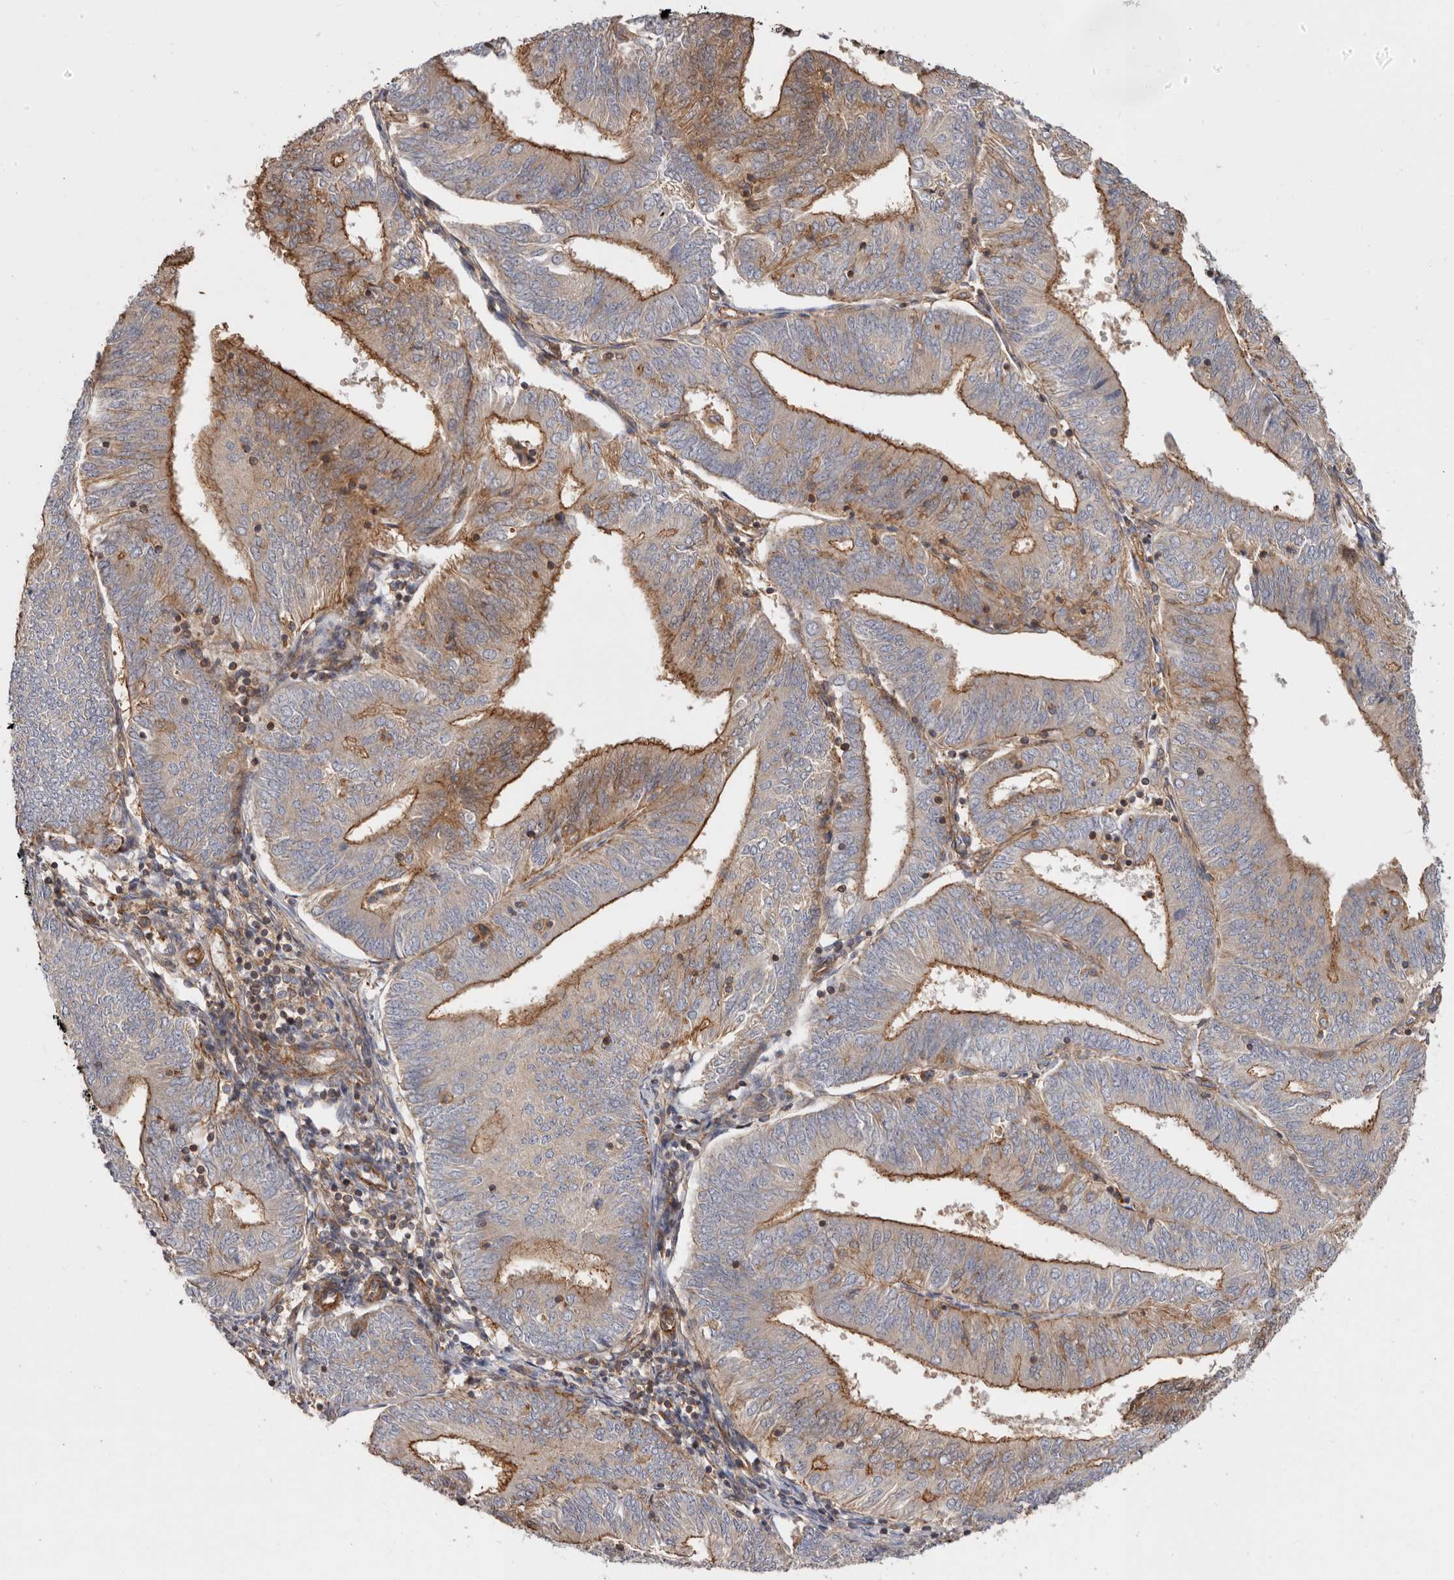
{"staining": {"intensity": "moderate", "quantity": "25%-75%", "location": "cytoplasmic/membranous"}, "tissue": "endometrial cancer", "cell_type": "Tumor cells", "image_type": "cancer", "snomed": [{"axis": "morphology", "description": "Adenocarcinoma, NOS"}, {"axis": "topography", "description": "Endometrium"}], "caption": "Adenocarcinoma (endometrial) was stained to show a protein in brown. There is medium levels of moderate cytoplasmic/membranous positivity in about 25%-75% of tumor cells.", "gene": "TMC7", "patient": {"sex": "female", "age": 58}}